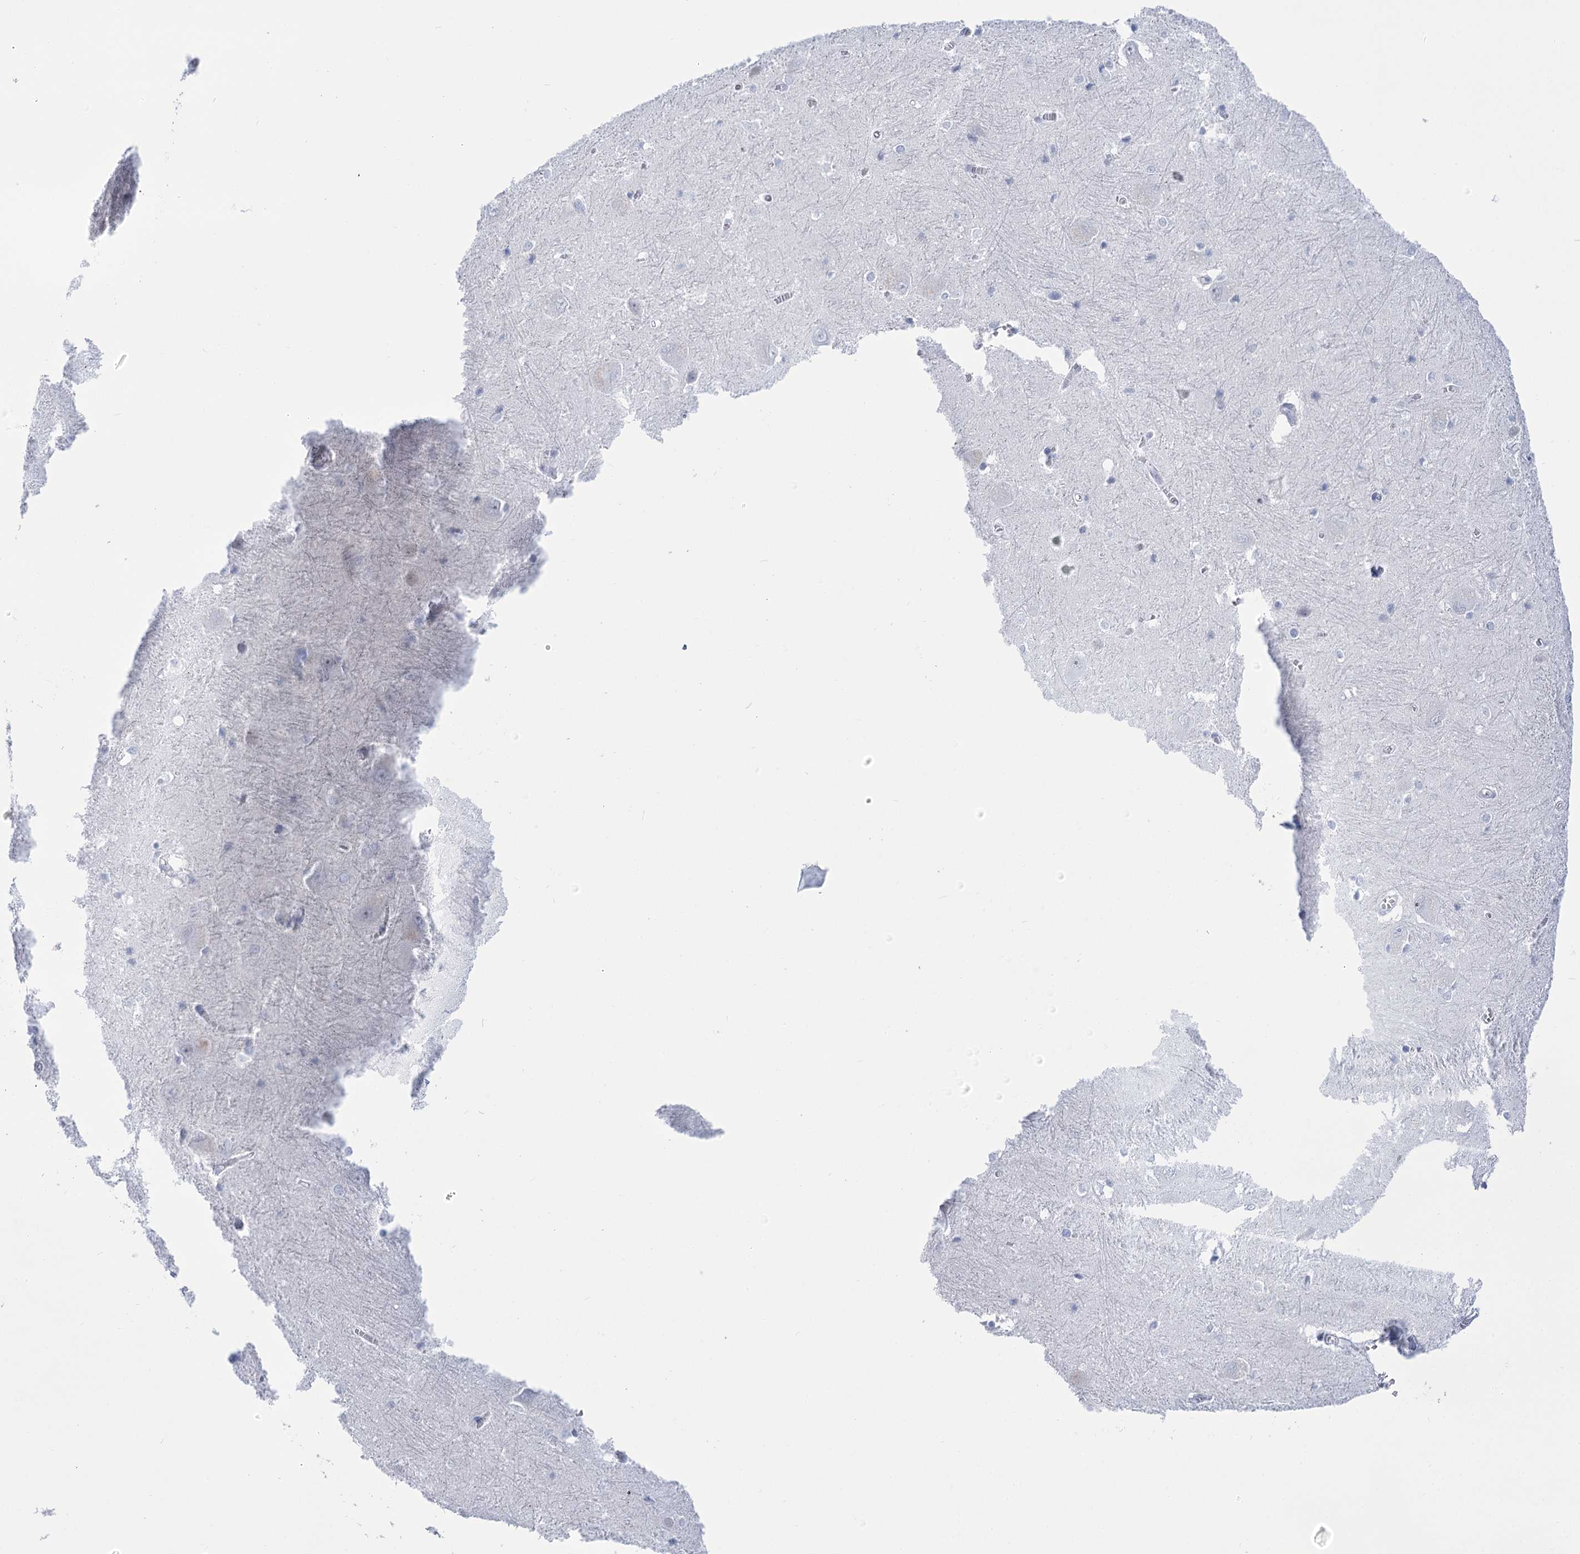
{"staining": {"intensity": "negative", "quantity": "none", "location": "none"}, "tissue": "caudate", "cell_type": "Glial cells", "image_type": "normal", "snomed": [{"axis": "morphology", "description": "Normal tissue, NOS"}, {"axis": "topography", "description": "Lateral ventricle wall"}], "caption": "The IHC micrograph has no significant staining in glial cells of caudate.", "gene": "HORMAD1", "patient": {"sex": "male", "age": 37}}